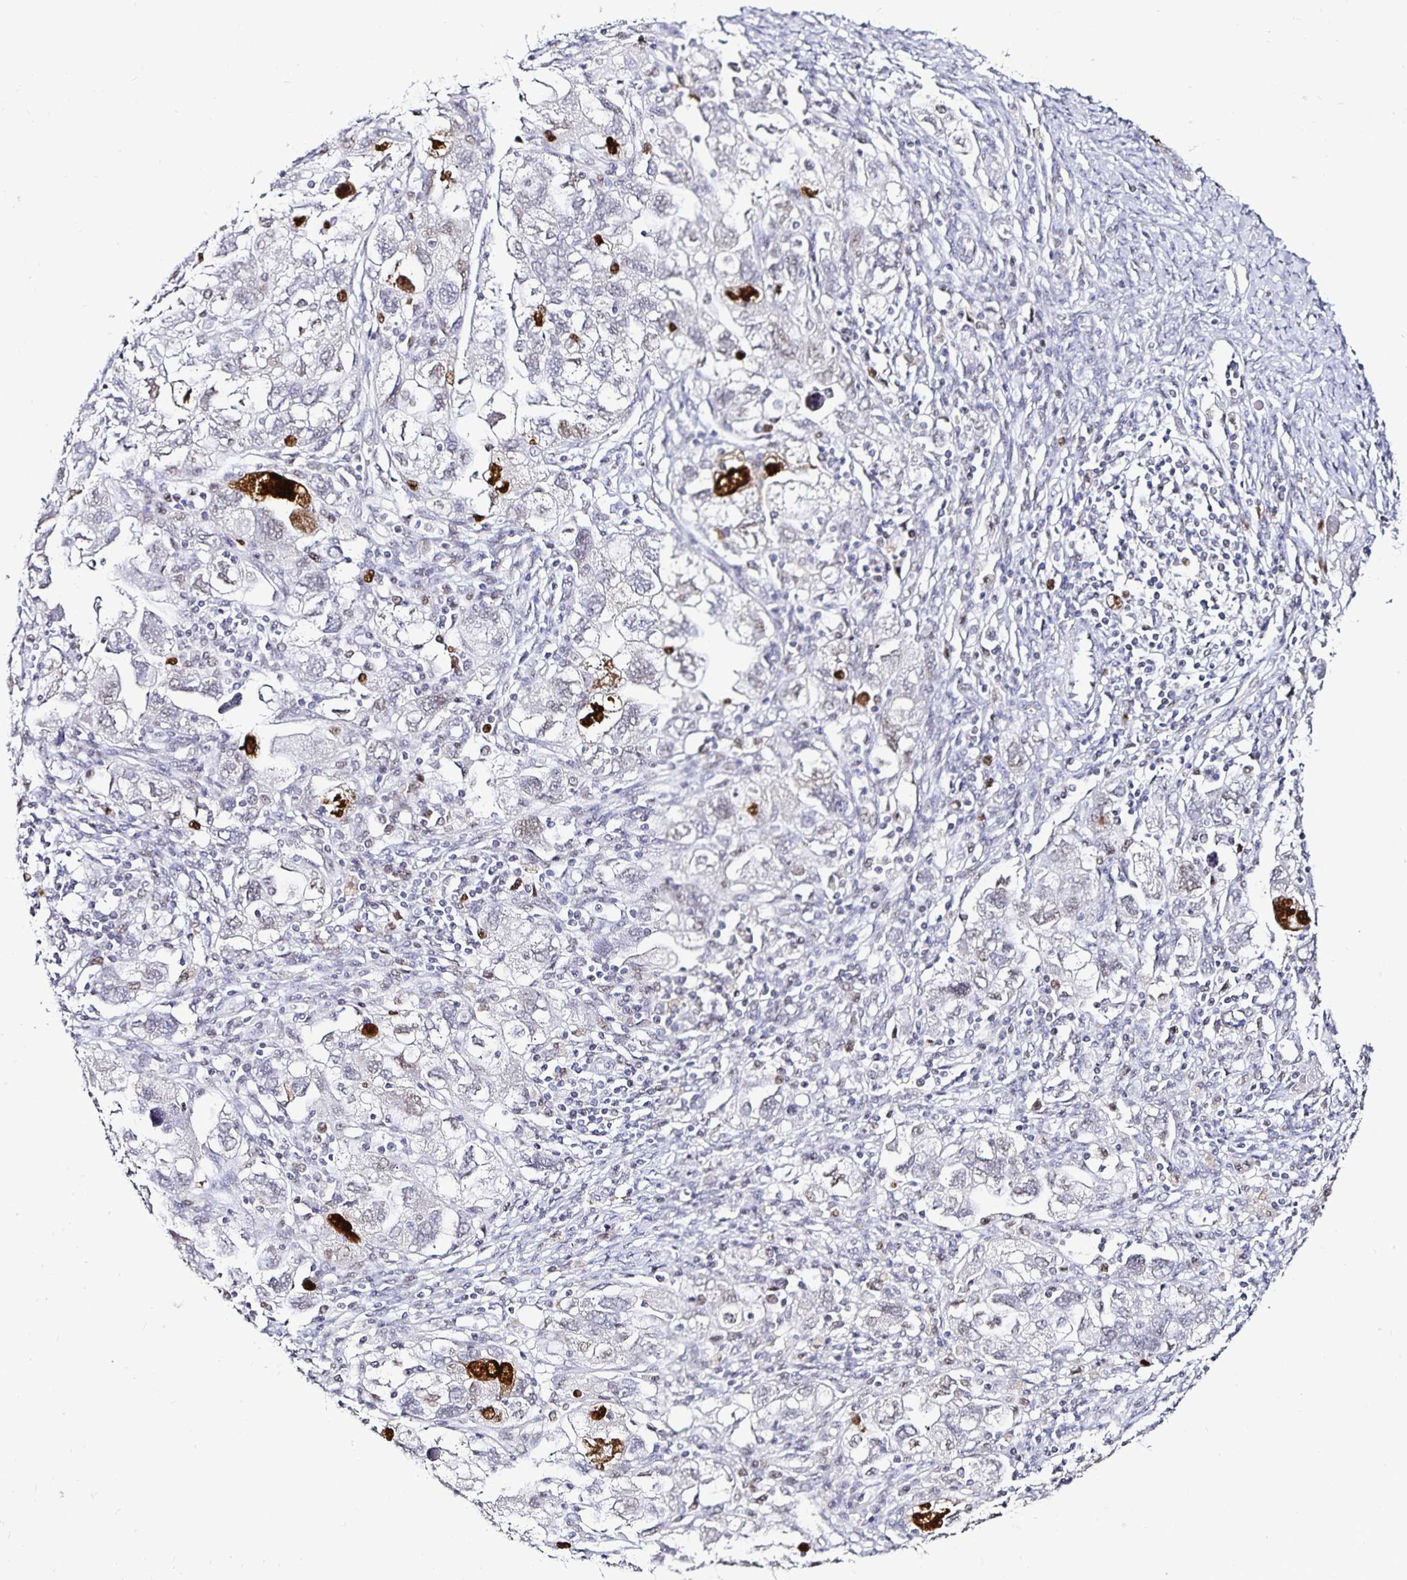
{"staining": {"intensity": "strong", "quantity": "<25%", "location": "nuclear"}, "tissue": "ovarian cancer", "cell_type": "Tumor cells", "image_type": "cancer", "snomed": [{"axis": "morphology", "description": "Carcinoma, NOS"}, {"axis": "morphology", "description": "Cystadenocarcinoma, serous, NOS"}, {"axis": "topography", "description": "Ovary"}], "caption": "Serous cystadenocarcinoma (ovarian) stained with a protein marker demonstrates strong staining in tumor cells.", "gene": "ANLN", "patient": {"sex": "female", "age": 69}}